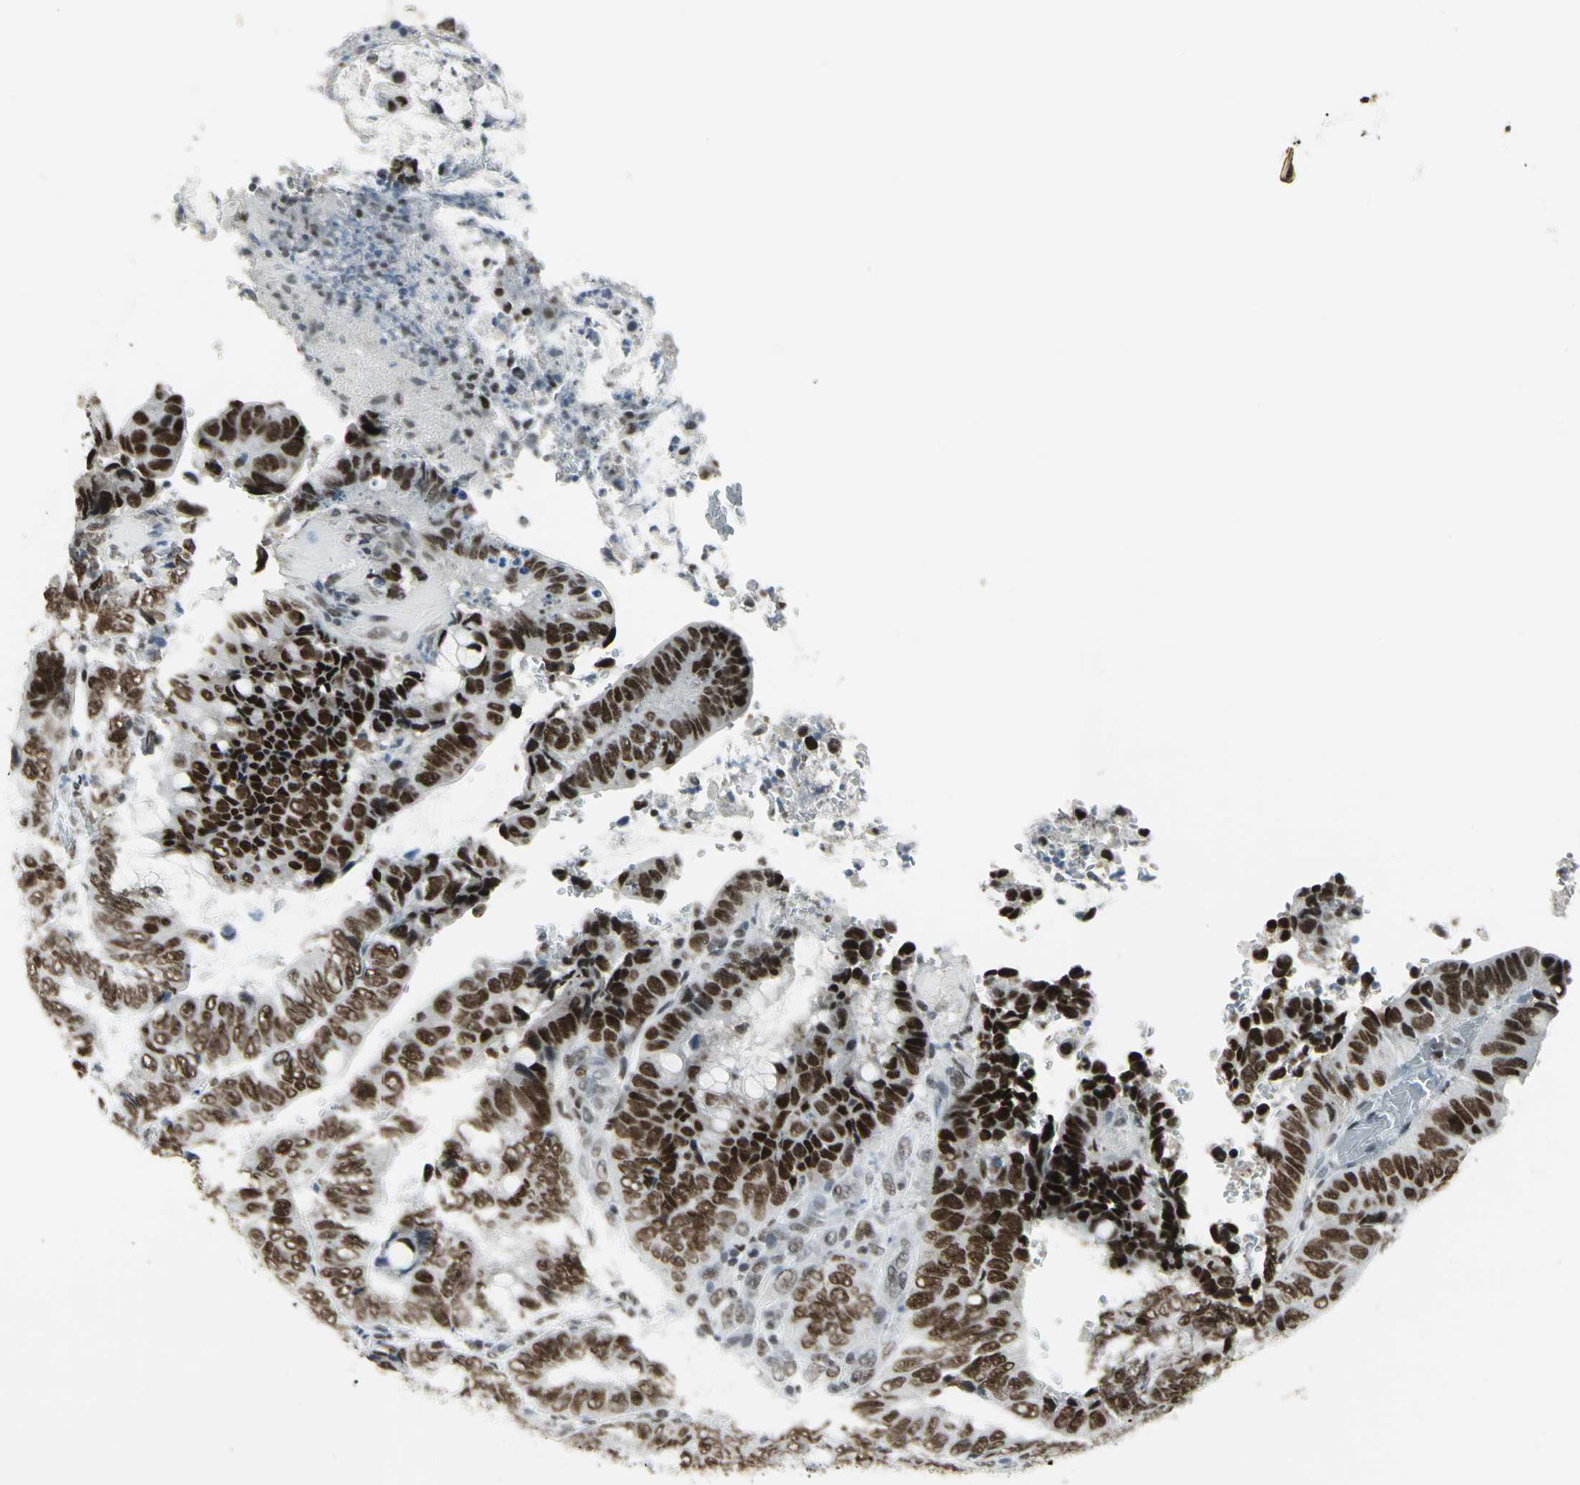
{"staining": {"intensity": "strong", "quantity": ">75%", "location": "nuclear"}, "tissue": "colorectal cancer", "cell_type": "Tumor cells", "image_type": "cancer", "snomed": [{"axis": "morphology", "description": "Normal tissue, NOS"}, {"axis": "morphology", "description": "Adenocarcinoma, NOS"}, {"axis": "topography", "description": "Rectum"}, {"axis": "topography", "description": "Peripheral nerve tissue"}], "caption": "Protein staining by immunohistochemistry (IHC) shows strong nuclear positivity in about >75% of tumor cells in colorectal adenocarcinoma. (Brightfield microscopy of DAB IHC at high magnification).", "gene": "ADNP", "patient": {"sex": "male", "age": 92}}